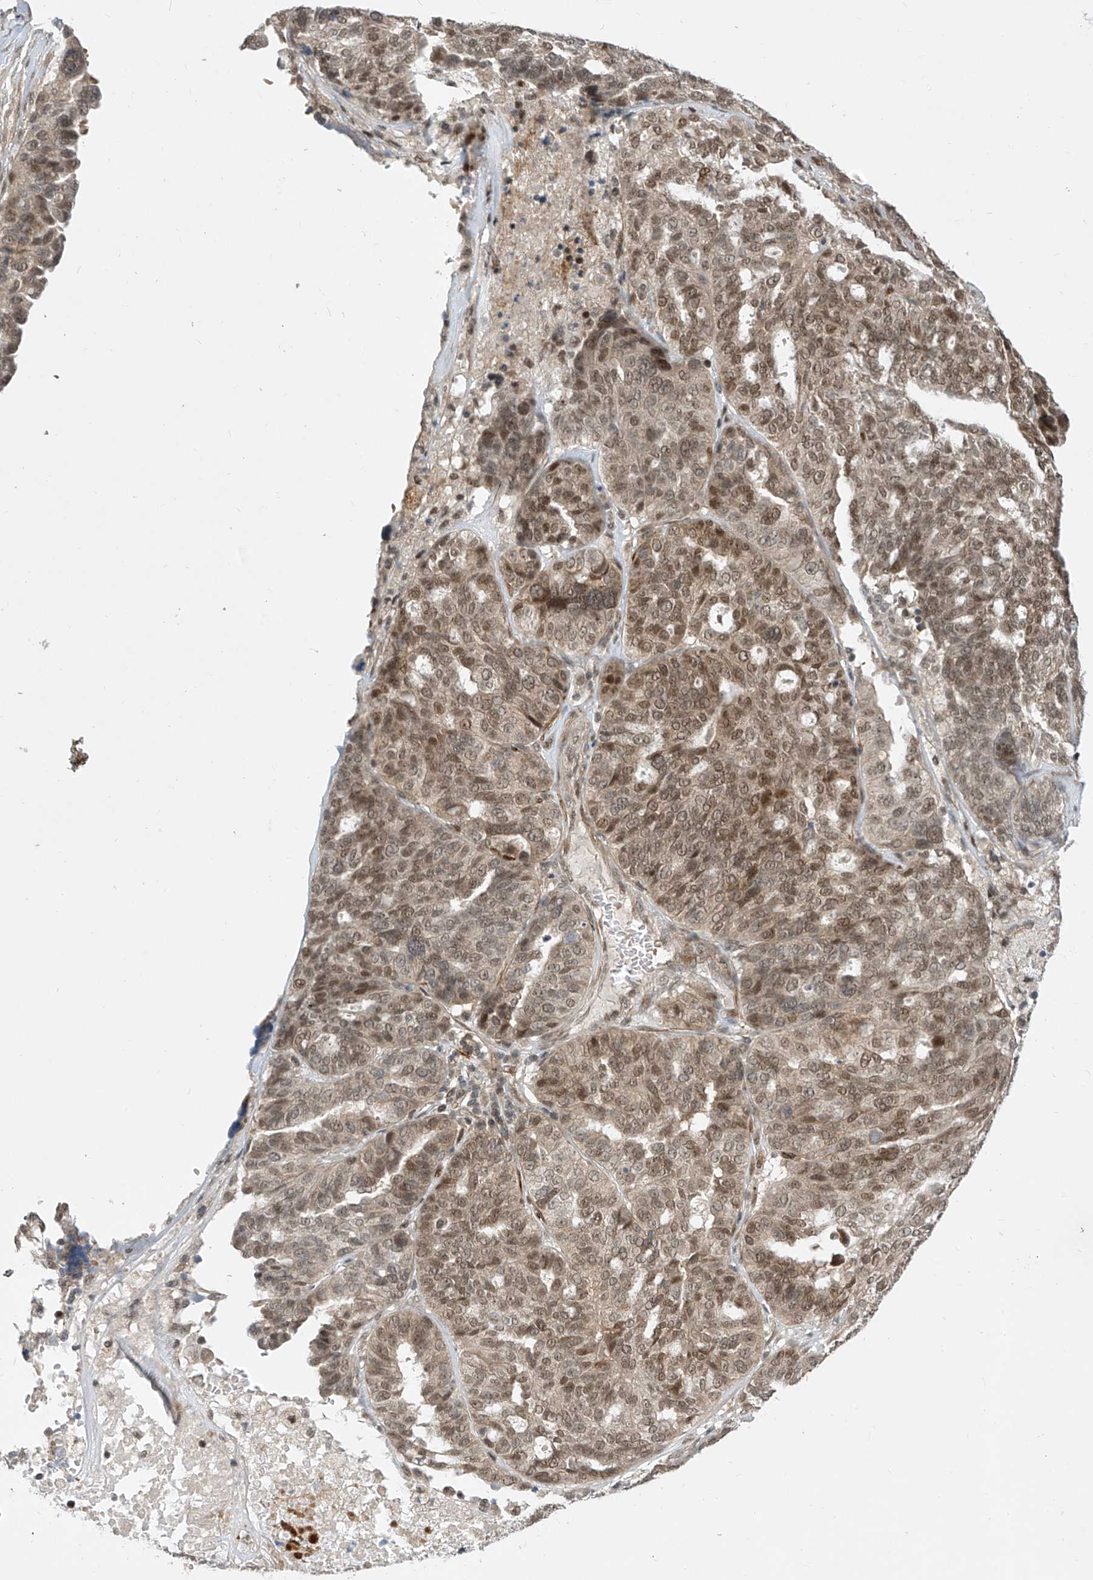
{"staining": {"intensity": "moderate", "quantity": ">75%", "location": "nuclear"}, "tissue": "ovarian cancer", "cell_type": "Tumor cells", "image_type": "cancer", "snomed": [{"axis": "morphology", "description": "Cystadenocarcinoma, serous, NOS"}, {"axis": "topography", "description": "Ovary"}], "caption": "An image of human ovarian serous cystadenocarcinoma stained for a protein displays moderate nuclear brown staining in tumor cells. (IHC, brightfield microscopy, high magnification).", "gene": "LAGE3", "patient": {"sex": "female", "age": 59}}